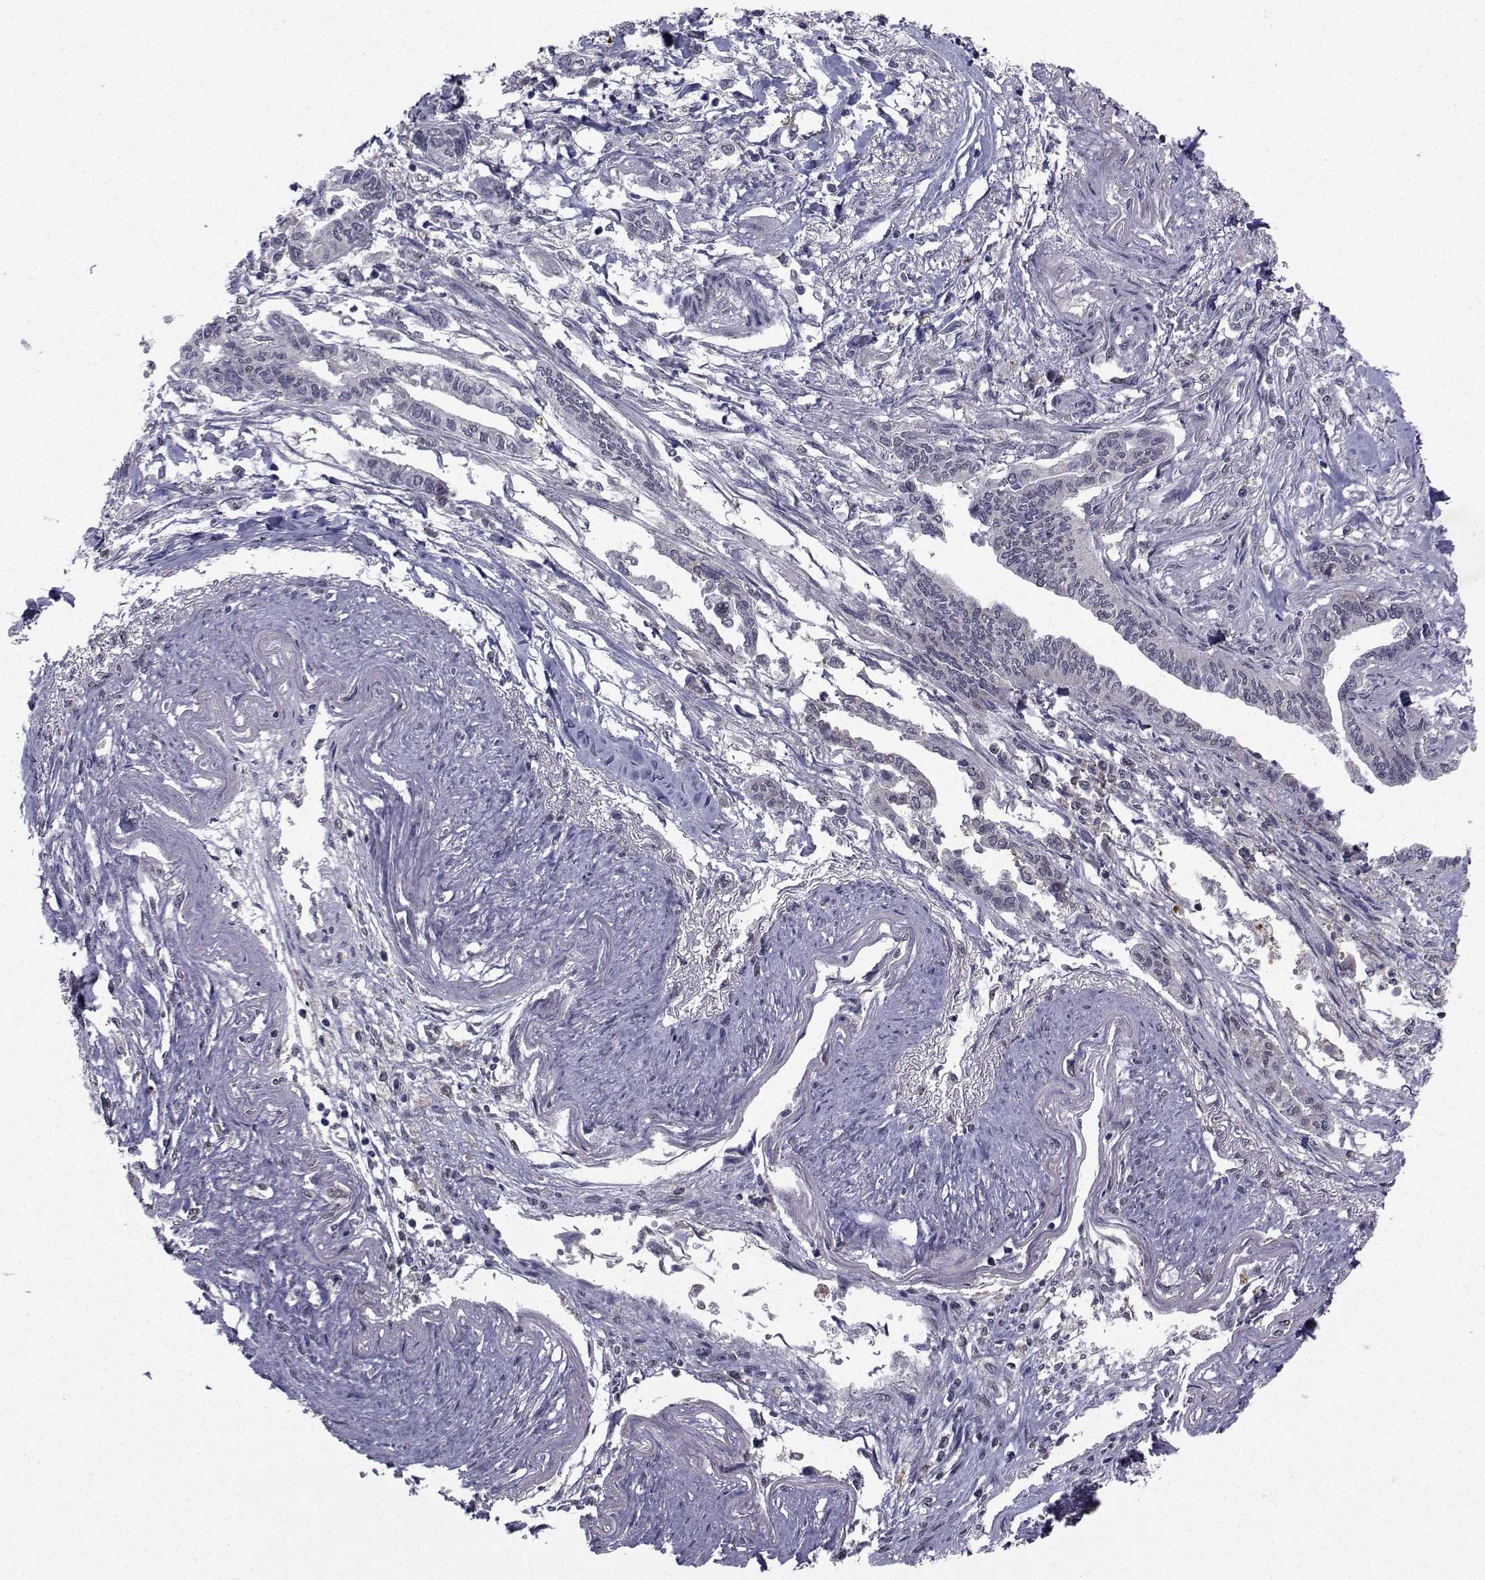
{"staining": {"intensity": "negative", "quantity": "none", "location": "none"}, "tissue": "pancreatic cancer", "cell_type": "Tumor cells", "image_type": "cancer", "snomed": [{"axis": "morphology", "description": "Adenocarcinoma, NOS"}, {"axis": "topography", "description": "Pancreas"}], "caption": "Tumor cells show no significant expression in pancreatic cancer.", "gene": "CYP2S1", "patient": {"sex": "male", "age": 60}}